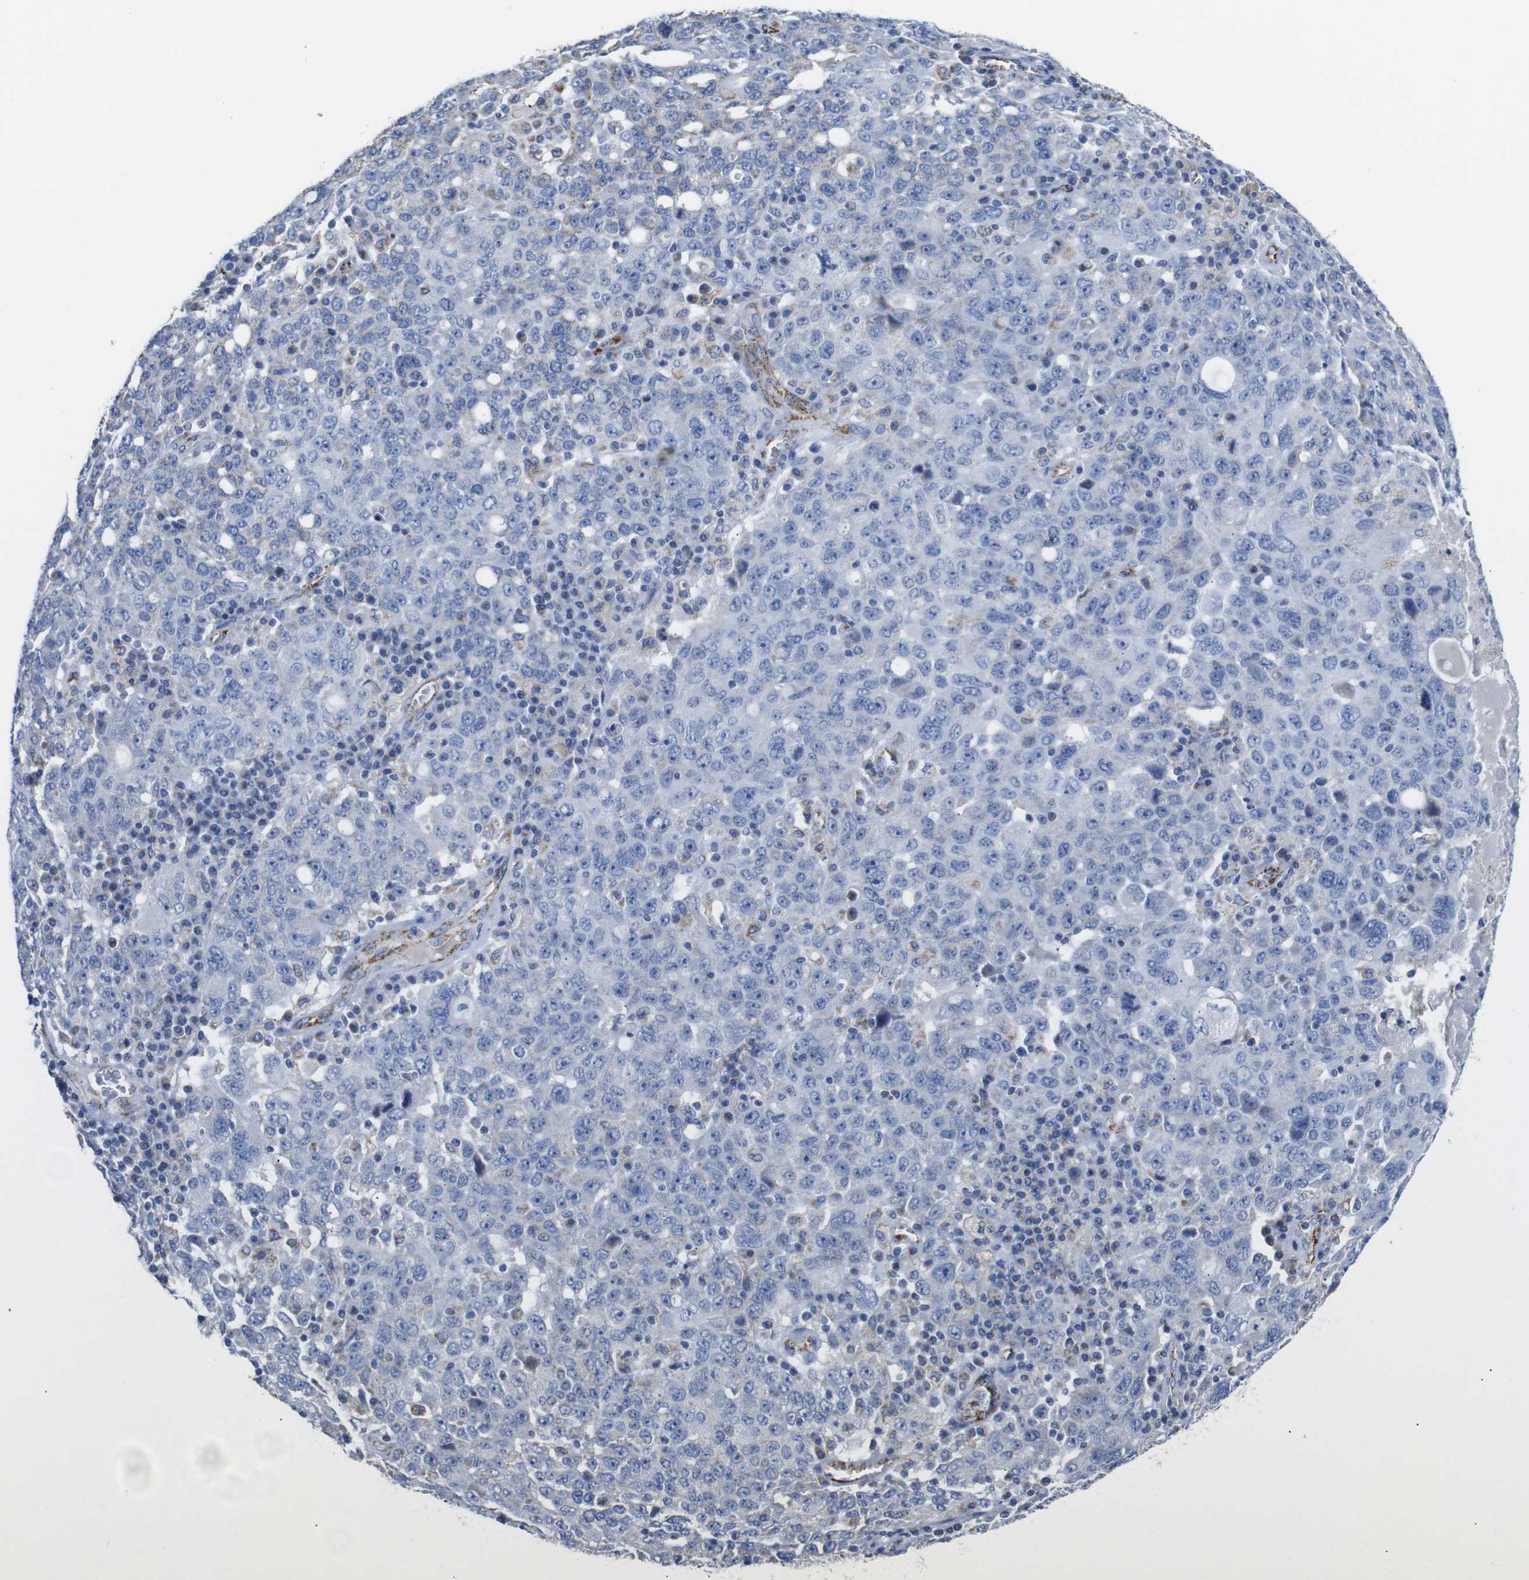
{"staining": {"intensity": "negative", "quantity": "none", "location": "none"}, "tissue": "ovarian cancer", "cell_type": "Tumor cells", "image_type": "cancer", "snomed": [{"axis": "morphology", "description": "Carcinoma, endometroid"}, {"axis": "topography", "description": "Ovary"}], "caption": "Immunohistochemistry (IHC) photomicrograph of human endometroid carcinoma (ovarian) stained for a protein (brown), which displays no expression in tumor cells.", "gene": "MAOA", "patient": {"sex": "female", "age": 62}}